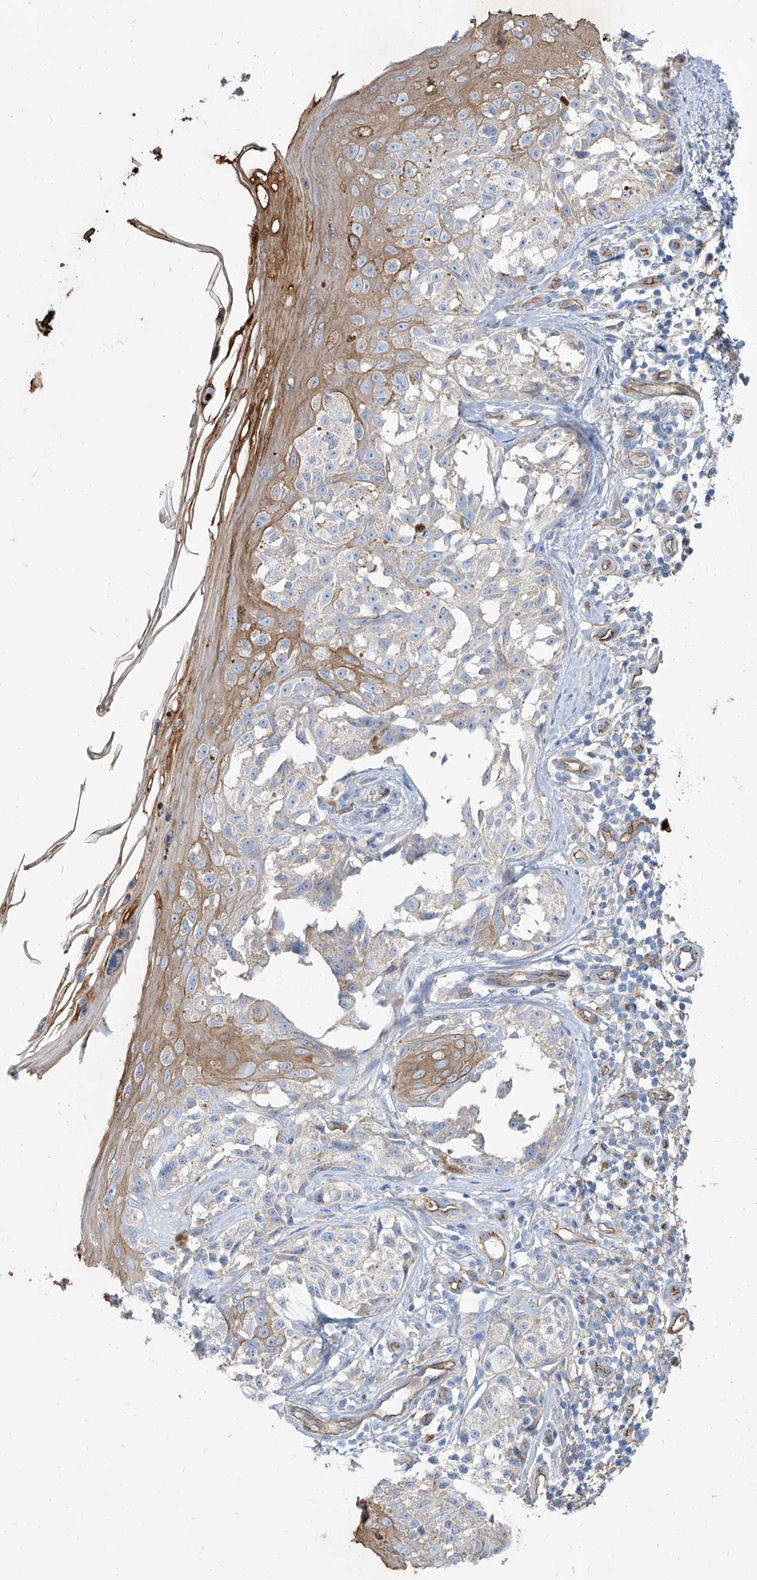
{"staining": {"intensity": "negative", "quantity": "none", "location": "none"}, "tissue": "melanoma", "cell_type": "Tumor cells", "image_type": "cancer", "snomed": [{"axis": "morphology", "description": "Malignant melanoma, NOS"}, {"axis": "topography", "description": "Skin"}], "caption": "Histopathology image shows no protein expression in tumor cells of malignant melanoma tissue. The staining is performed using DAB brown chromogen with nuclei counter-stained in using hematoxylin.", "gene": "TXLNB", "patient": {"sex": "female", "age": 50}}